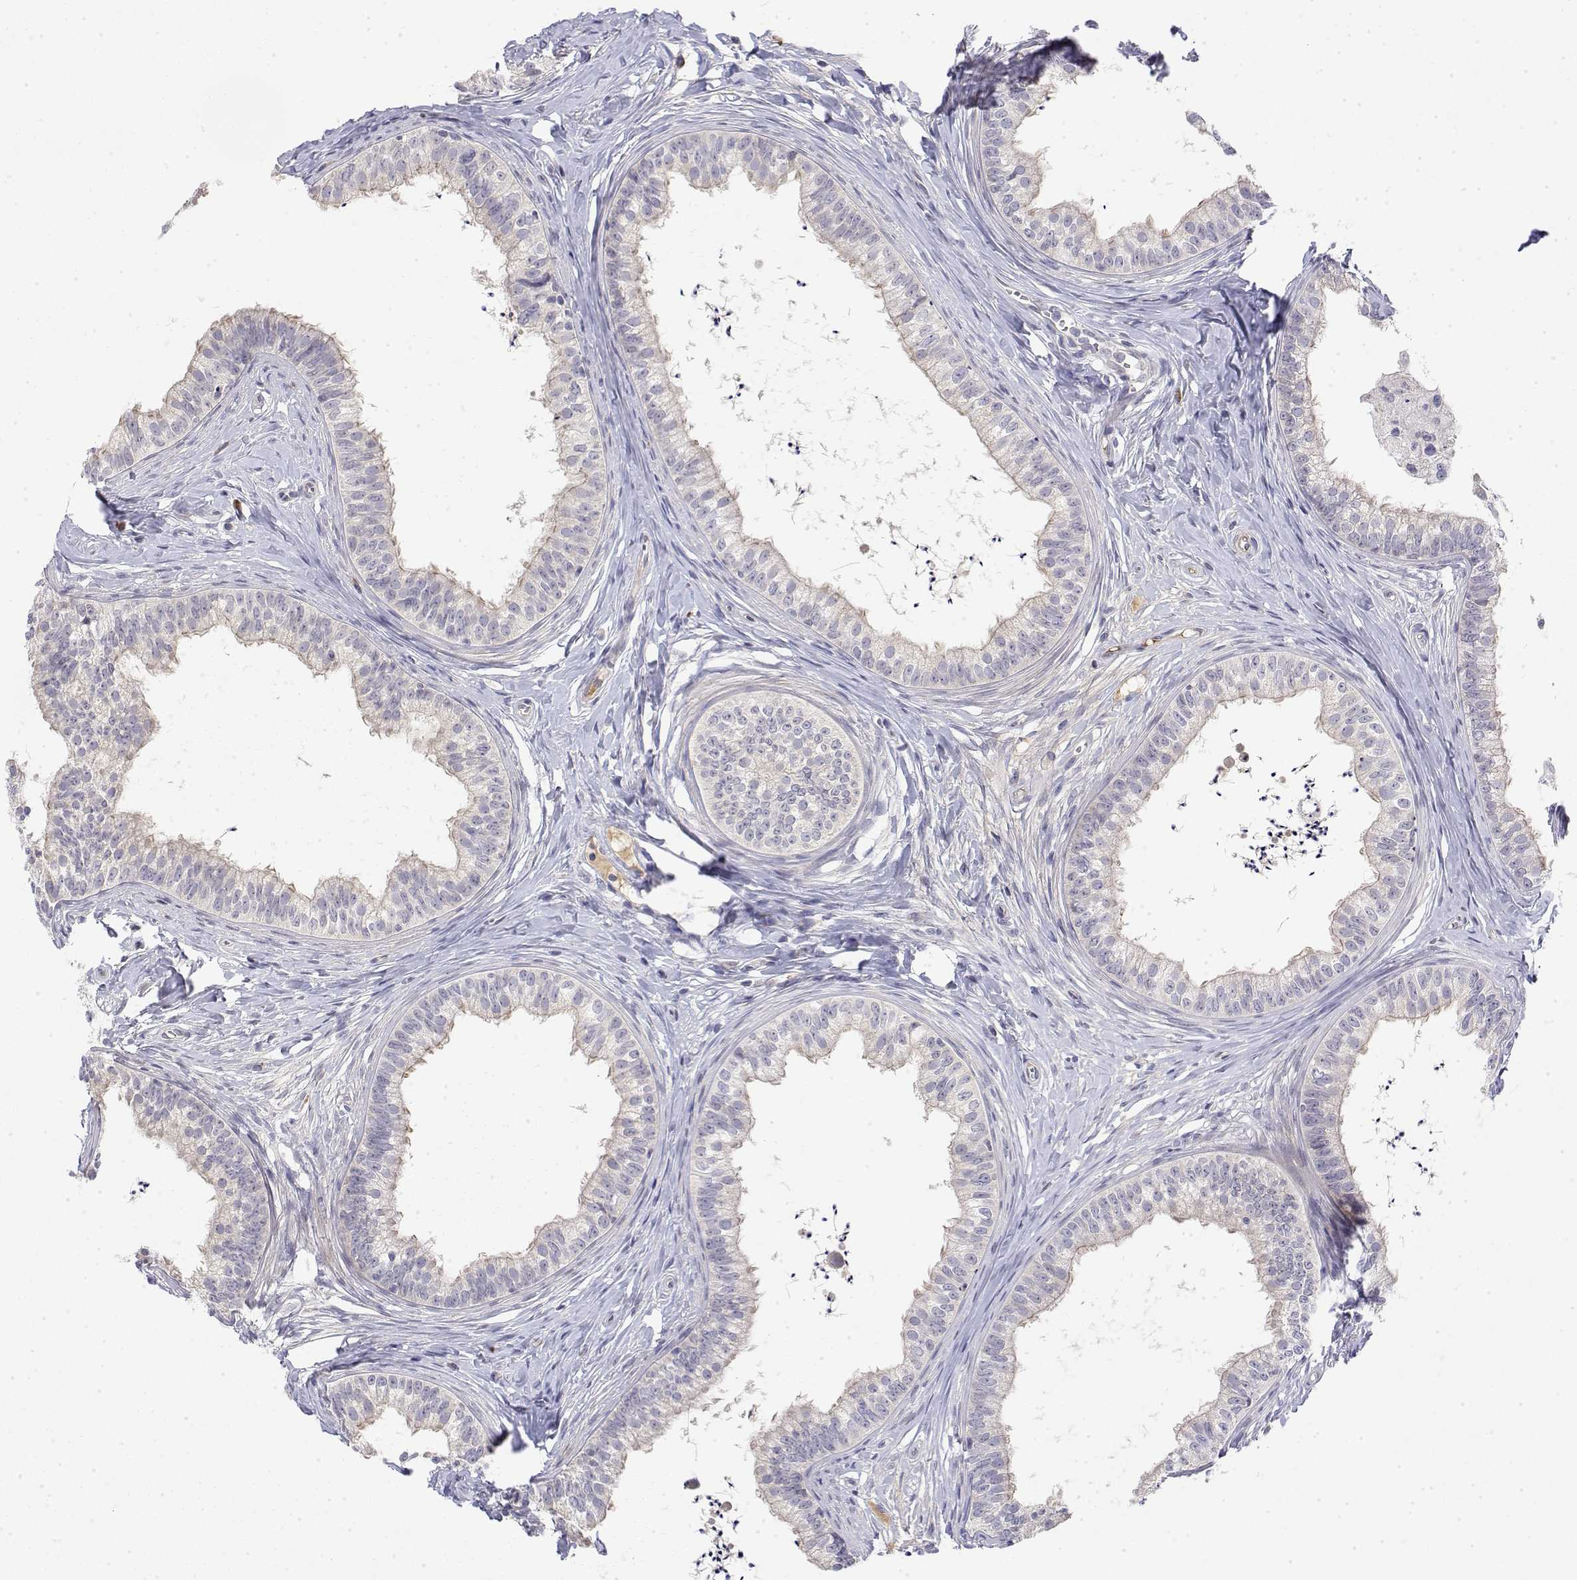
{"staining": {"intensity": "negative", "quantity": "none", "location": "none"}, "tissue": "epididymis", "cell_type": "Glandular cells", "image_type": "normal", "snomed": [{"axis": "morphology", "description": "Normal tissue, NOS"}, {"axis": "topography", "description": "Epididymis"}], "caption": "An immunohistochemistry (IHC) photomicrograph of benign epididymis is shown. There is no staining in glandular cells of epididymis. (DAB IHC, high magnification).", "gene": "IGFBP4", "patient": {"sex": "male", "age": 24}}